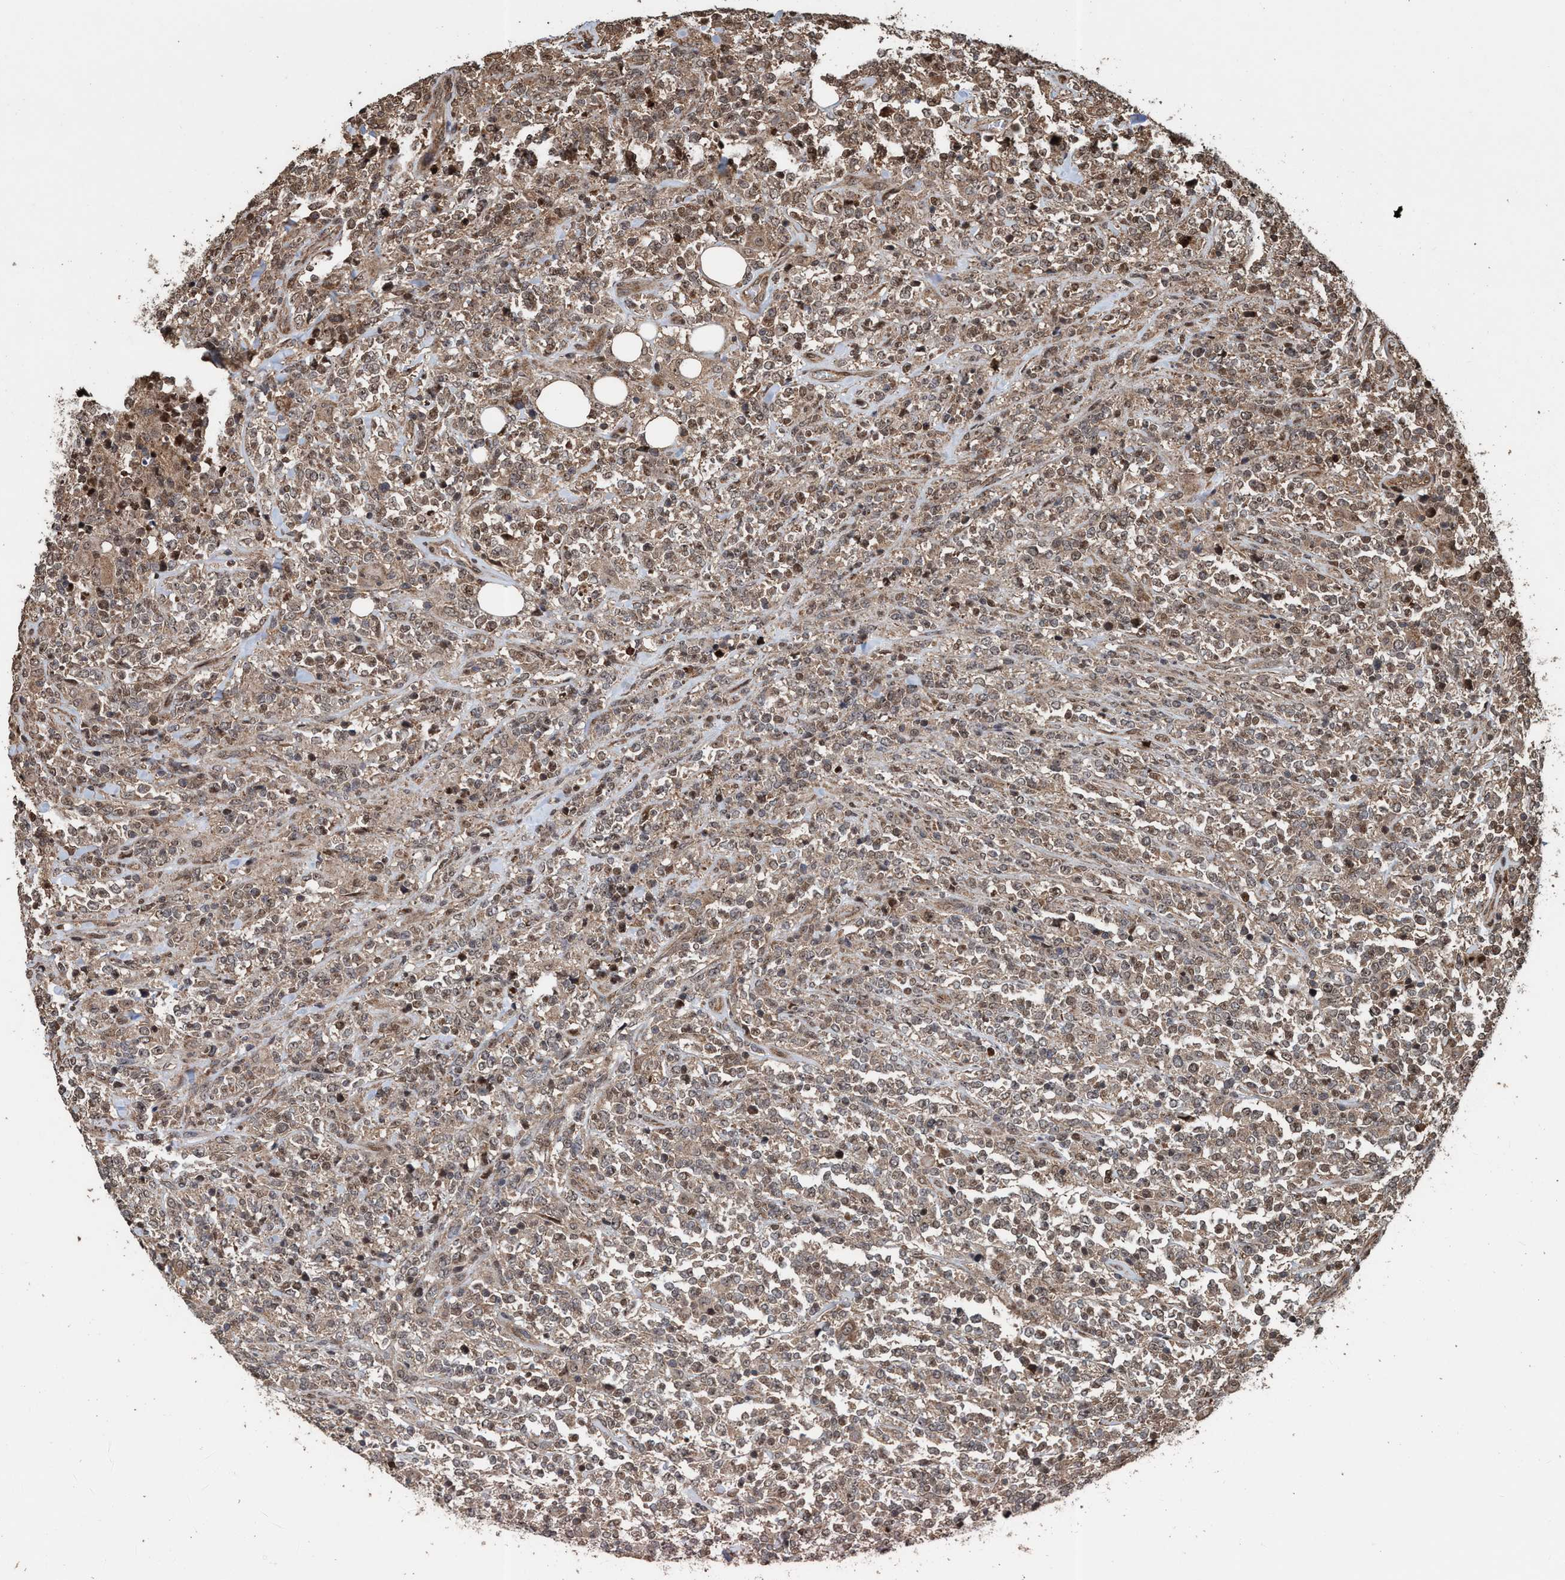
{"staining": {"intensity": "weak", "quantity": ">75%", "location": "cytoplasmic/membranous,nuclear"}, "tissue": "lymphoma", "cell_type": "Tumor cells", "image_type": "cancer", "snomed": [{"axis": "morphology", "description": "Malignant lymphoma, non-Hodgkin's type, High grade"}, {"axis": "topography", "description": "Soft tissue"}], "caption": "The image demonstrates staining of lymphoma, revealing weak cytoplasmic/membranous and nuclear protein staining (brown color) within tumor cells.", "gene": "TRPC7", "patient": {"sex": "male", "age": 18}}